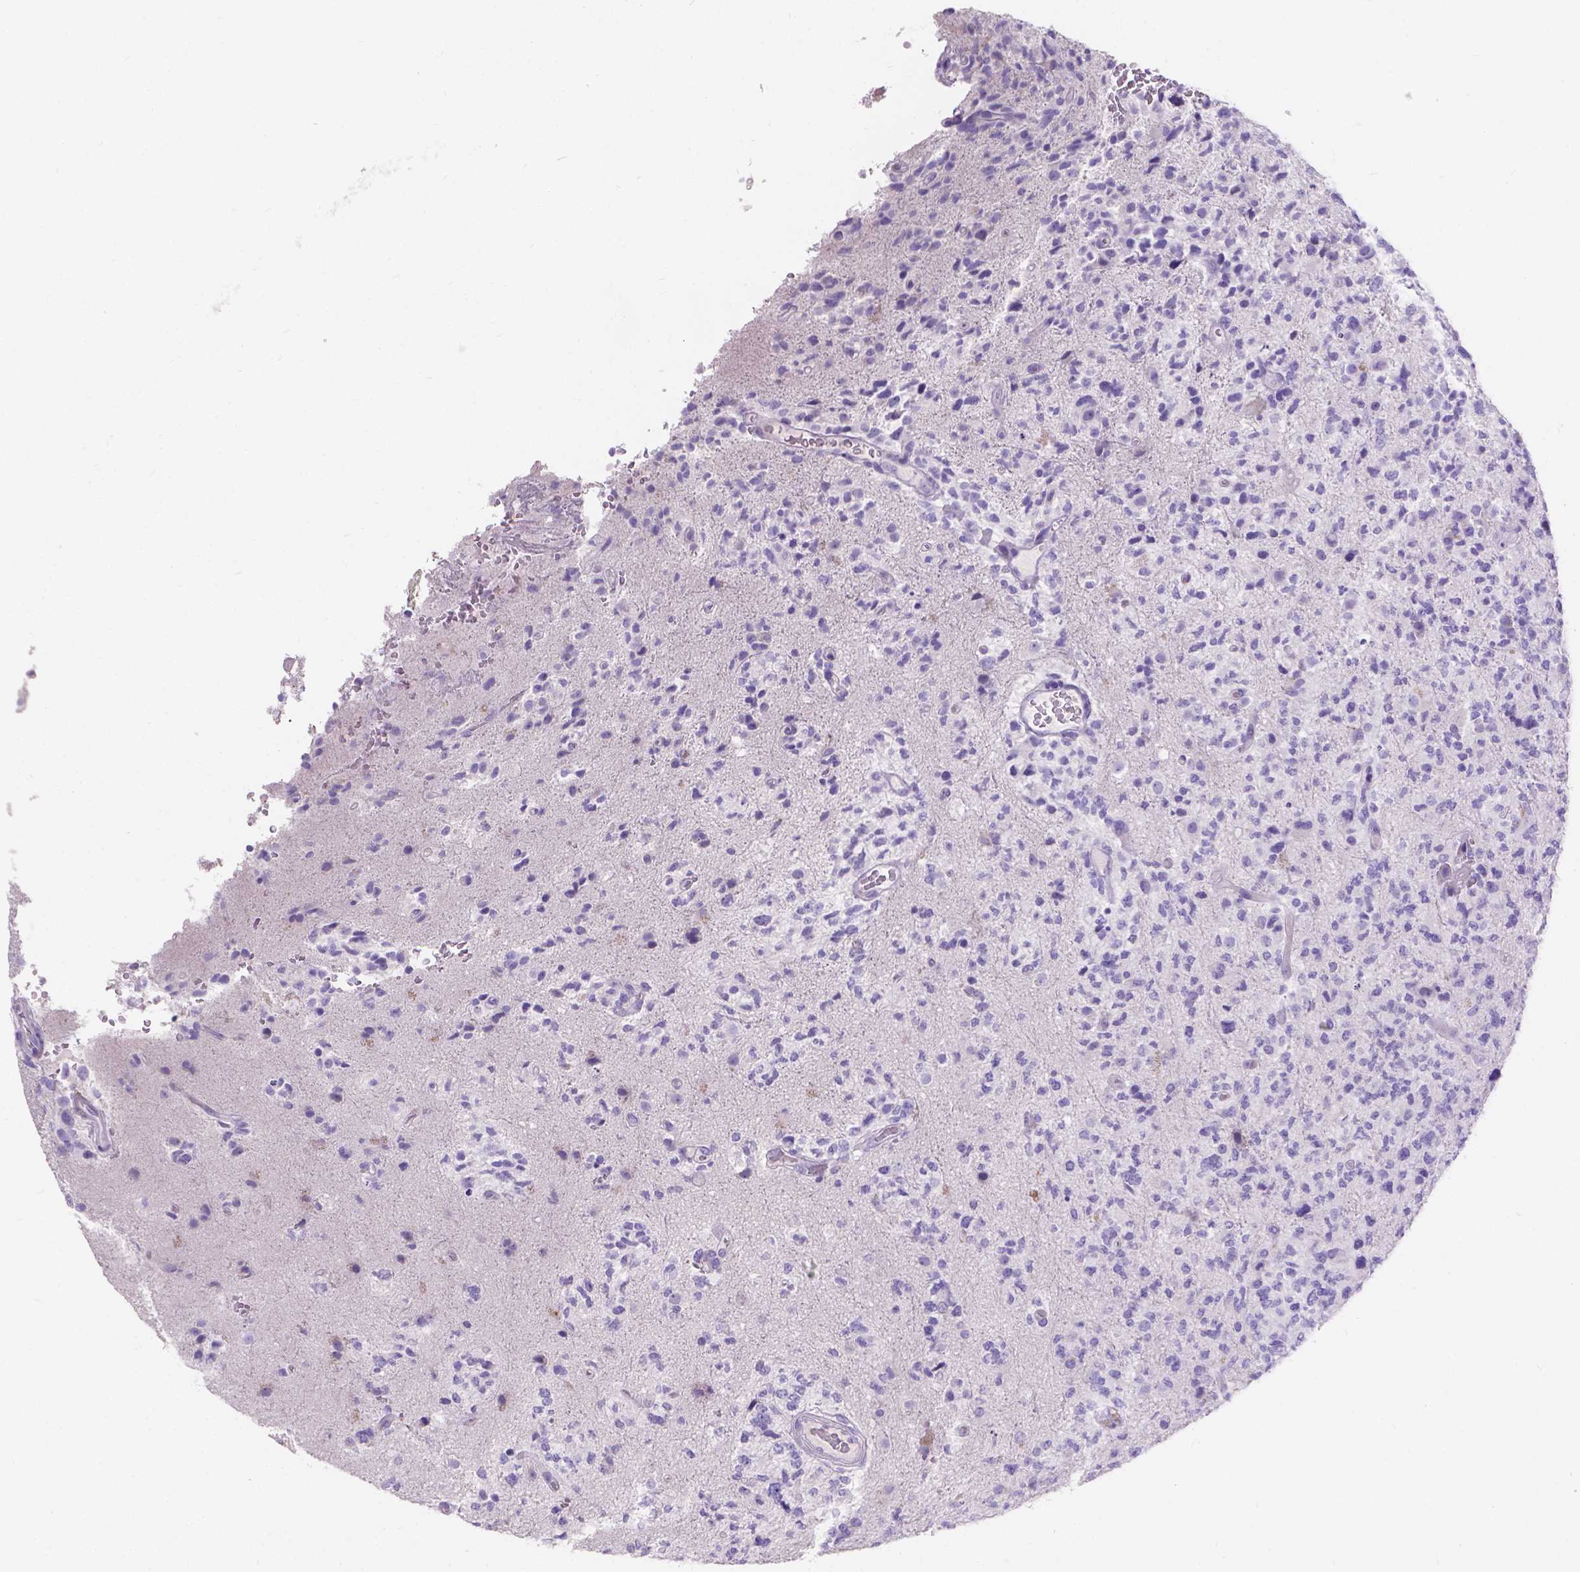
{"staining": {"intensity": "negative", "quantity": "none", "location": "none"}, "tissue": "glioma", "cell_type": "Tumor cells", "image_type": "cancer", "snomed": [{"axis": "morphology", "description": "Glioma, malignant, High grade"}, {"axis": "topography", "description": "Brain"}], "caption": "This is an immunohistochemistry (IHC) micrograph of human high-grade glioma (malignant). There is no staining in tumor cells.", "gene": "GNRHR", "patient": {"sex": "female", "age": 71}}